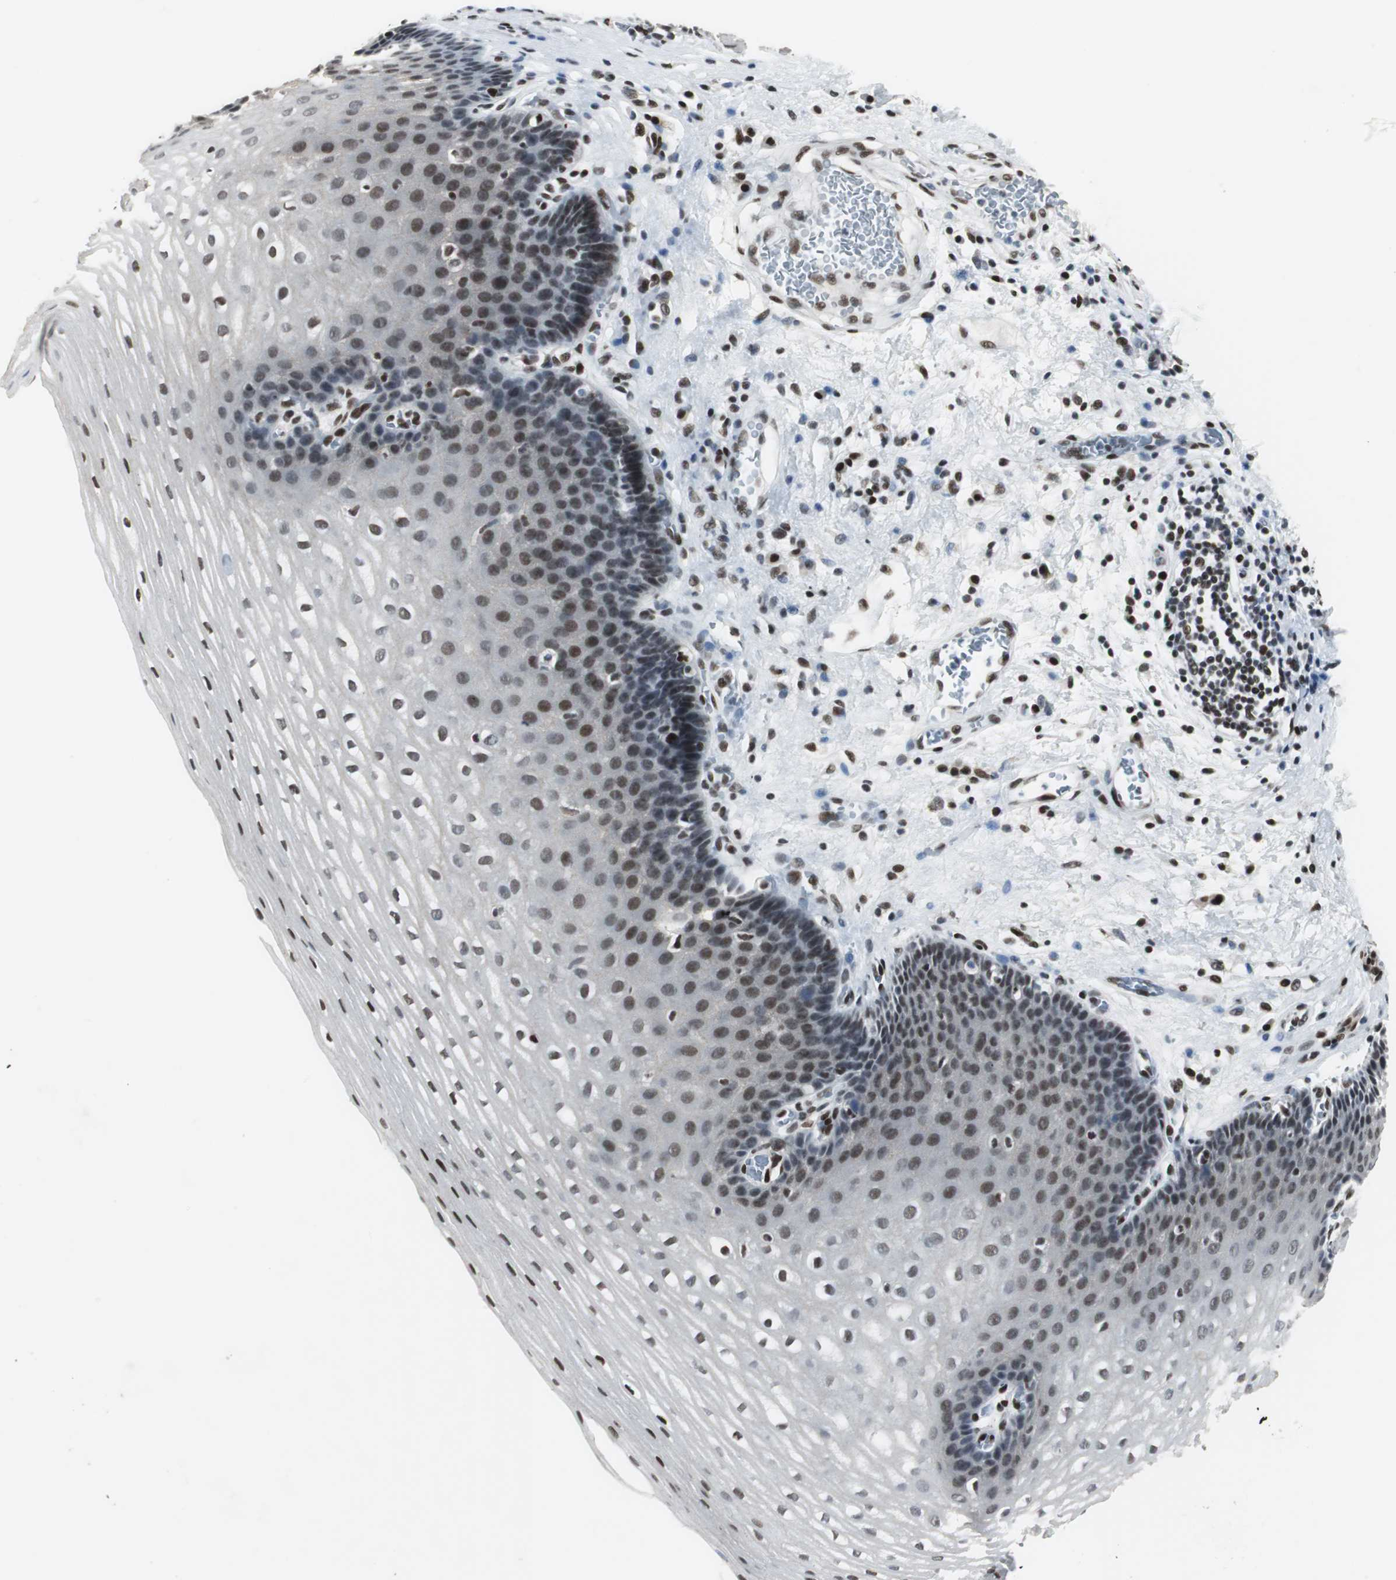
{"staining": {"intensity": "strong", "quantity": ">75%", "location": "nuclear"}, "tissue": "esophagus", "cell_type": "Squamous epithelial cells", "image_type": "normal", "snomed": [{"axis": "morphology", "description": "Normal tissue, NOS"}, {"axis": "topography", "description": "Esophagus"}], "caption": "Immunohistochemistry image of unremarkable esophagus: human esophagus stained using immunohistochemistry (IHC) displays high levels of strong protein expression localized specifically in the nuclear of squamous epithelial cells, appearing as a nuclear brown color.", "gene": "MEF2D", "patient": {"sex": "male", "age": 48}}